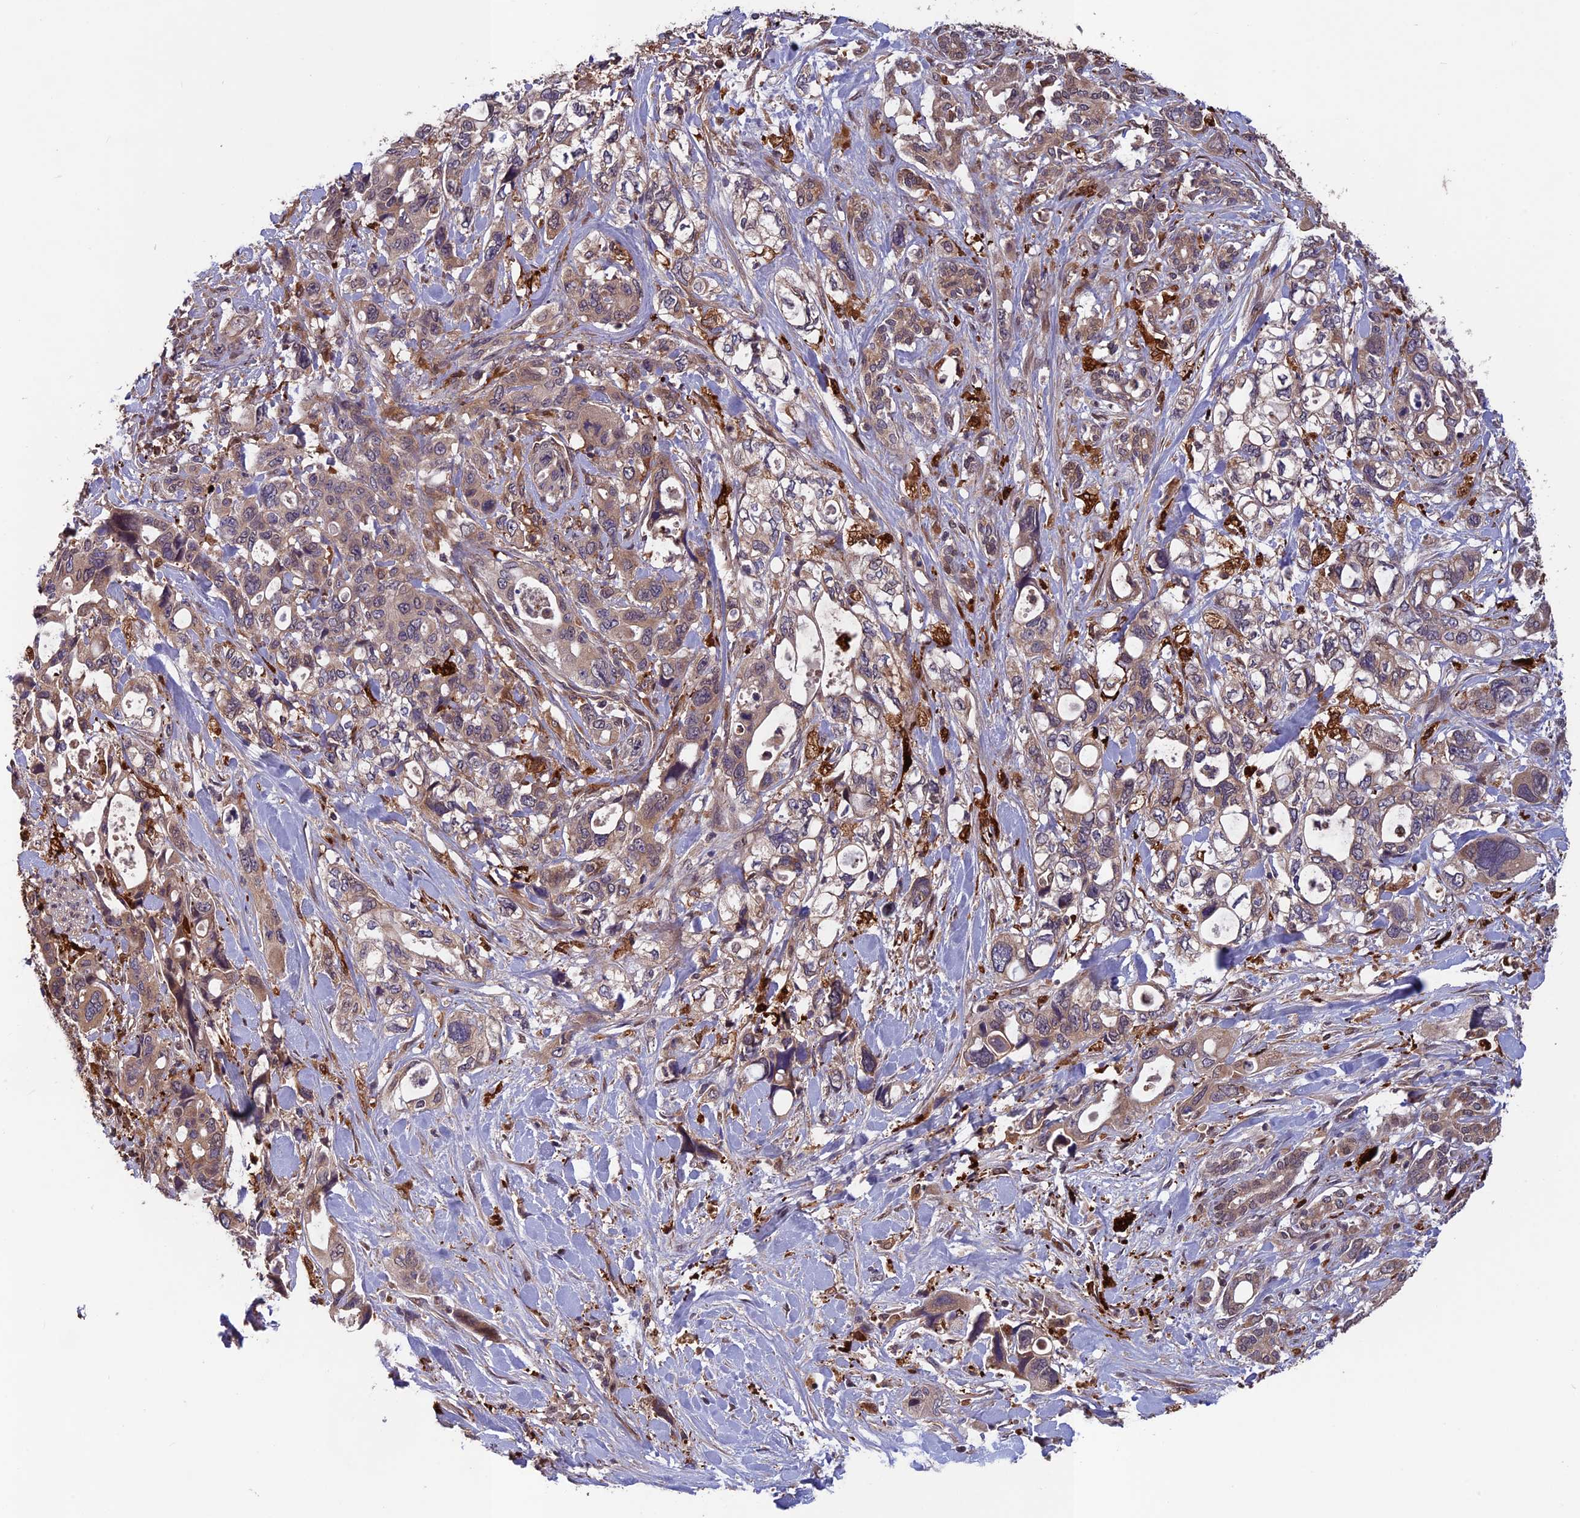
{"staining": {"intensity": "weak", "quantity": "<25%", "location": "cytoplasmic/membranous"}, "tissue": "pancreatic cancer", "cell_type": "Tumor cells", "image_type": "cancer", "snomed": [{"axis": "morphology", "description": "Adenocarcinoma, NOS"}, {"axis": "topography", "description": "Pancreas"}], "caption": "Tumor cells show no significant protein staining in pancreatic adenocarcinoma.", "gene": "MAST2", "patient": {"sex": "male", "age": 46}}